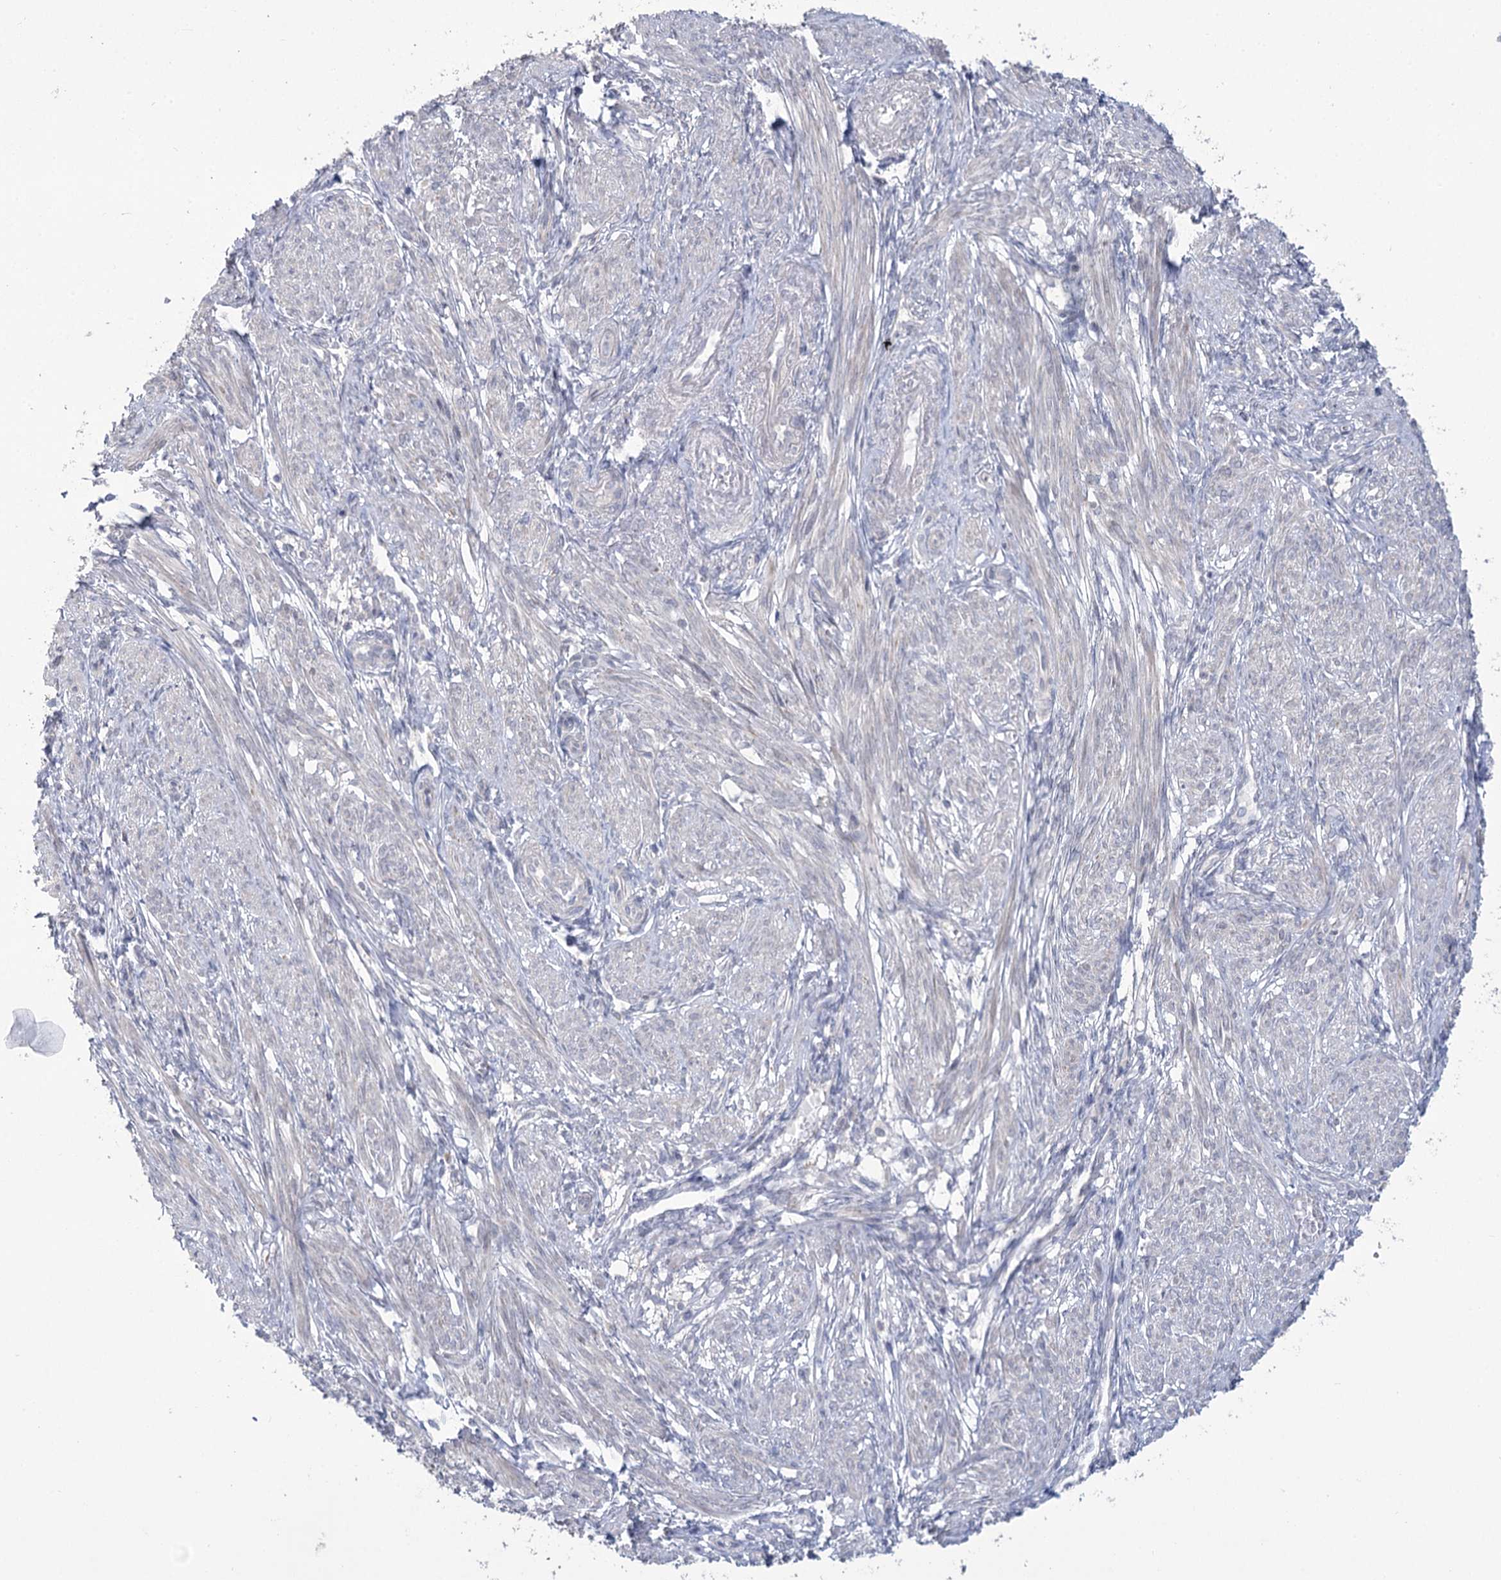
{"staining": {"intensity": "negative", "quantity": "none", "location": "none"}, "tissue": "smooth muscle", "cell_type": "Smooth muscle cells", "image_type": "normal", "snomed": [{"axis": "morphology", "description": "Normal tissue, NOS"}, {"axis": "topography", "description": "Smooth muscle"}], "caption": "Smooth muscle stained for a protein using immunohistochemistry reveals no positivity smooth muscle cells.", "gene": "PHYHIPL", "patient": {"sex": "female", "age": 39}}